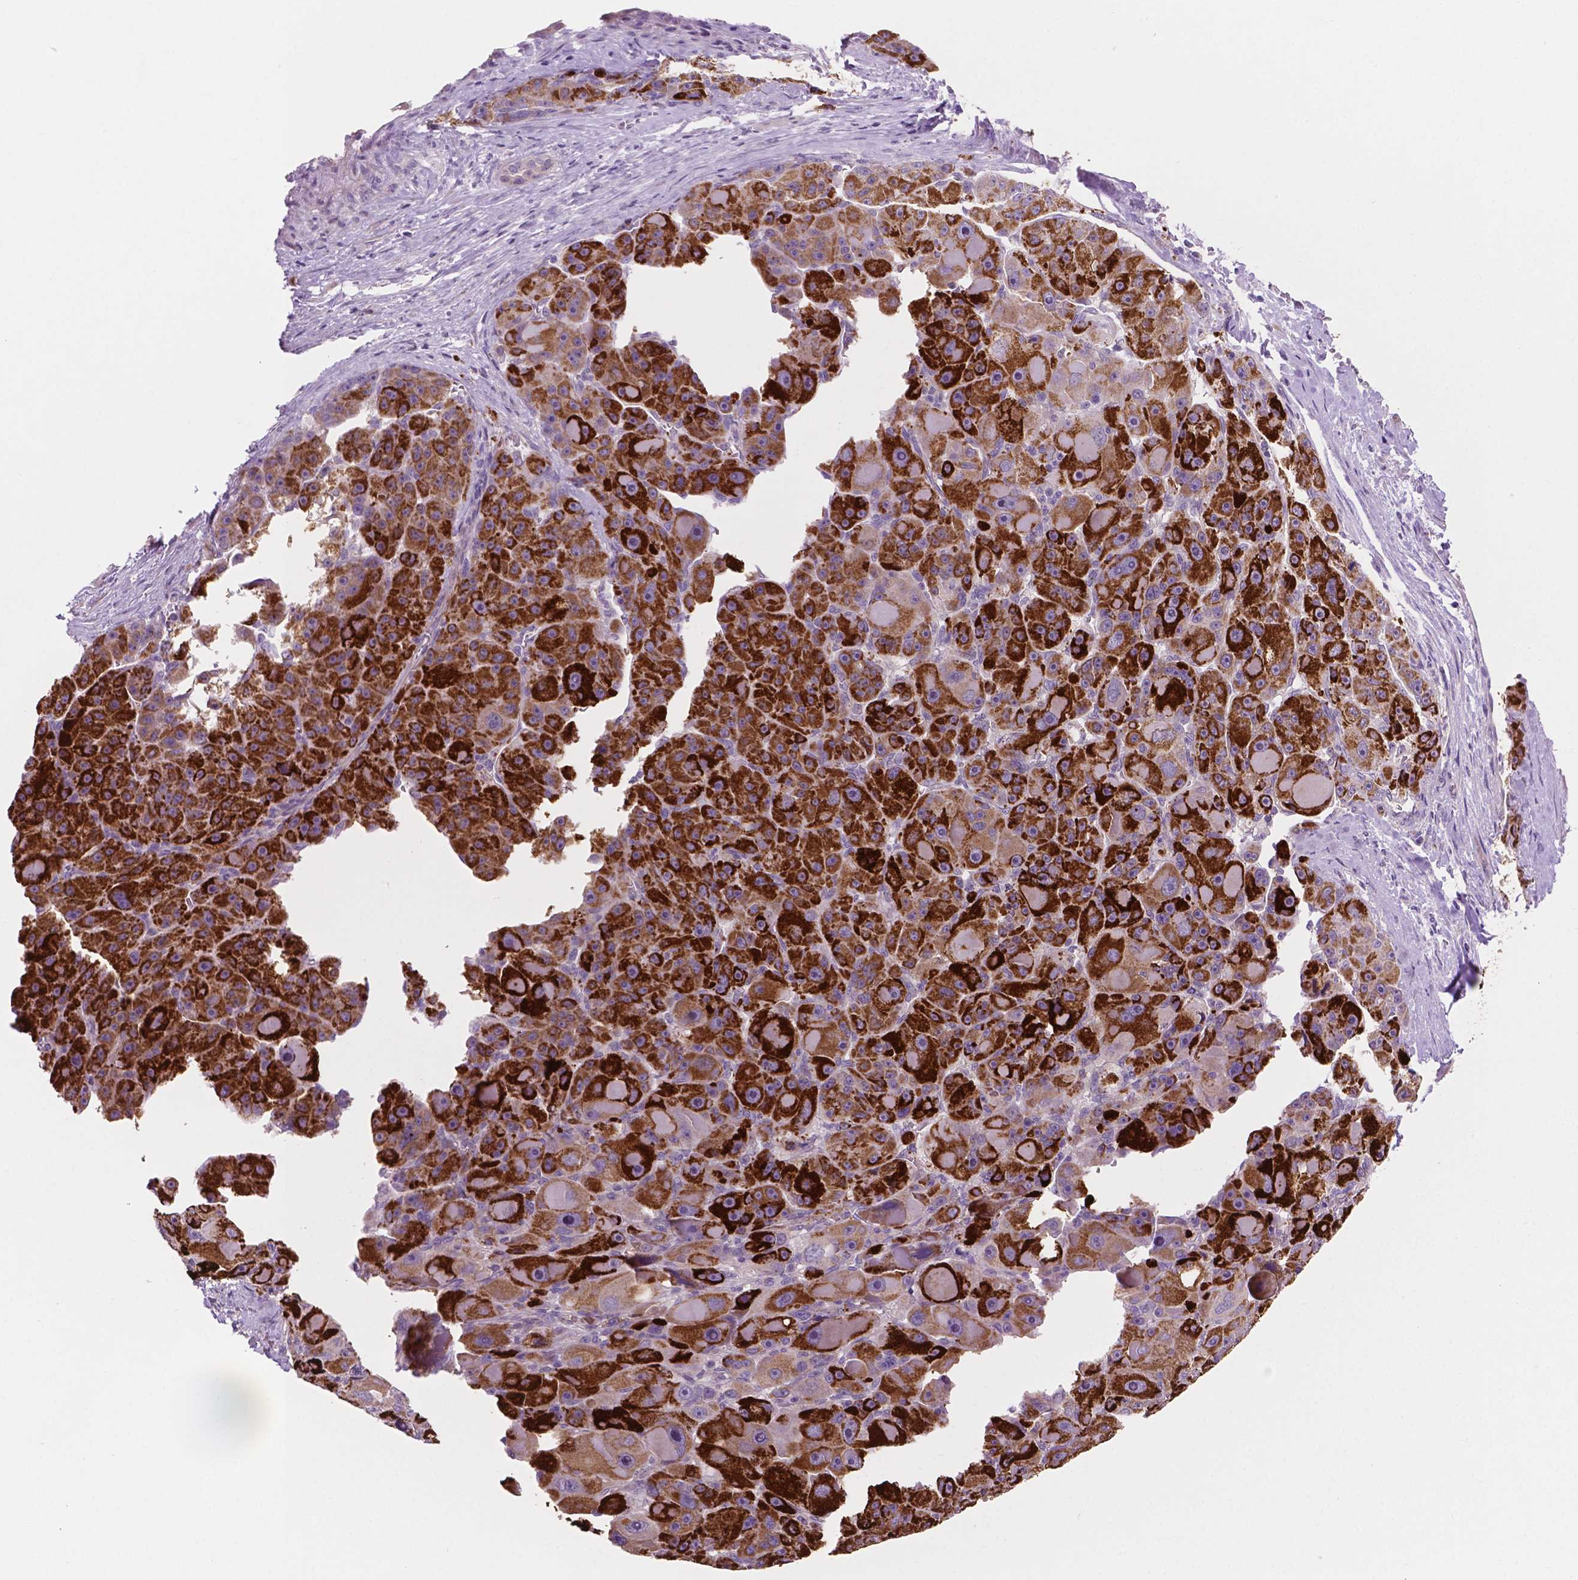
{"staining": {"intensity": "strong", "quantity": ">75%", "location": "cytoplasmic/membranous"}, "tissue": "liver cancer", "cell_type": "Tumor cells", "image_type": "cancer", "snomed": [{"axis": "morphology", "description": "Carcinoma, Hepatocellular, NOS"}, {"axis": "topography", "description": "Liver"}], "caption": "Immunohistochemical staining of hepatocellular carcinoma (liver) exhibits high levels of strong cytoplasmic/membranous expression in about >75% of tumor cells. Using DAB (brown) and hematoxylin (blue) stains, captured at high magnification using brightfield microscopy.", "gene": "LRP1B", "patient": {"sex": "male", "age": 76}}